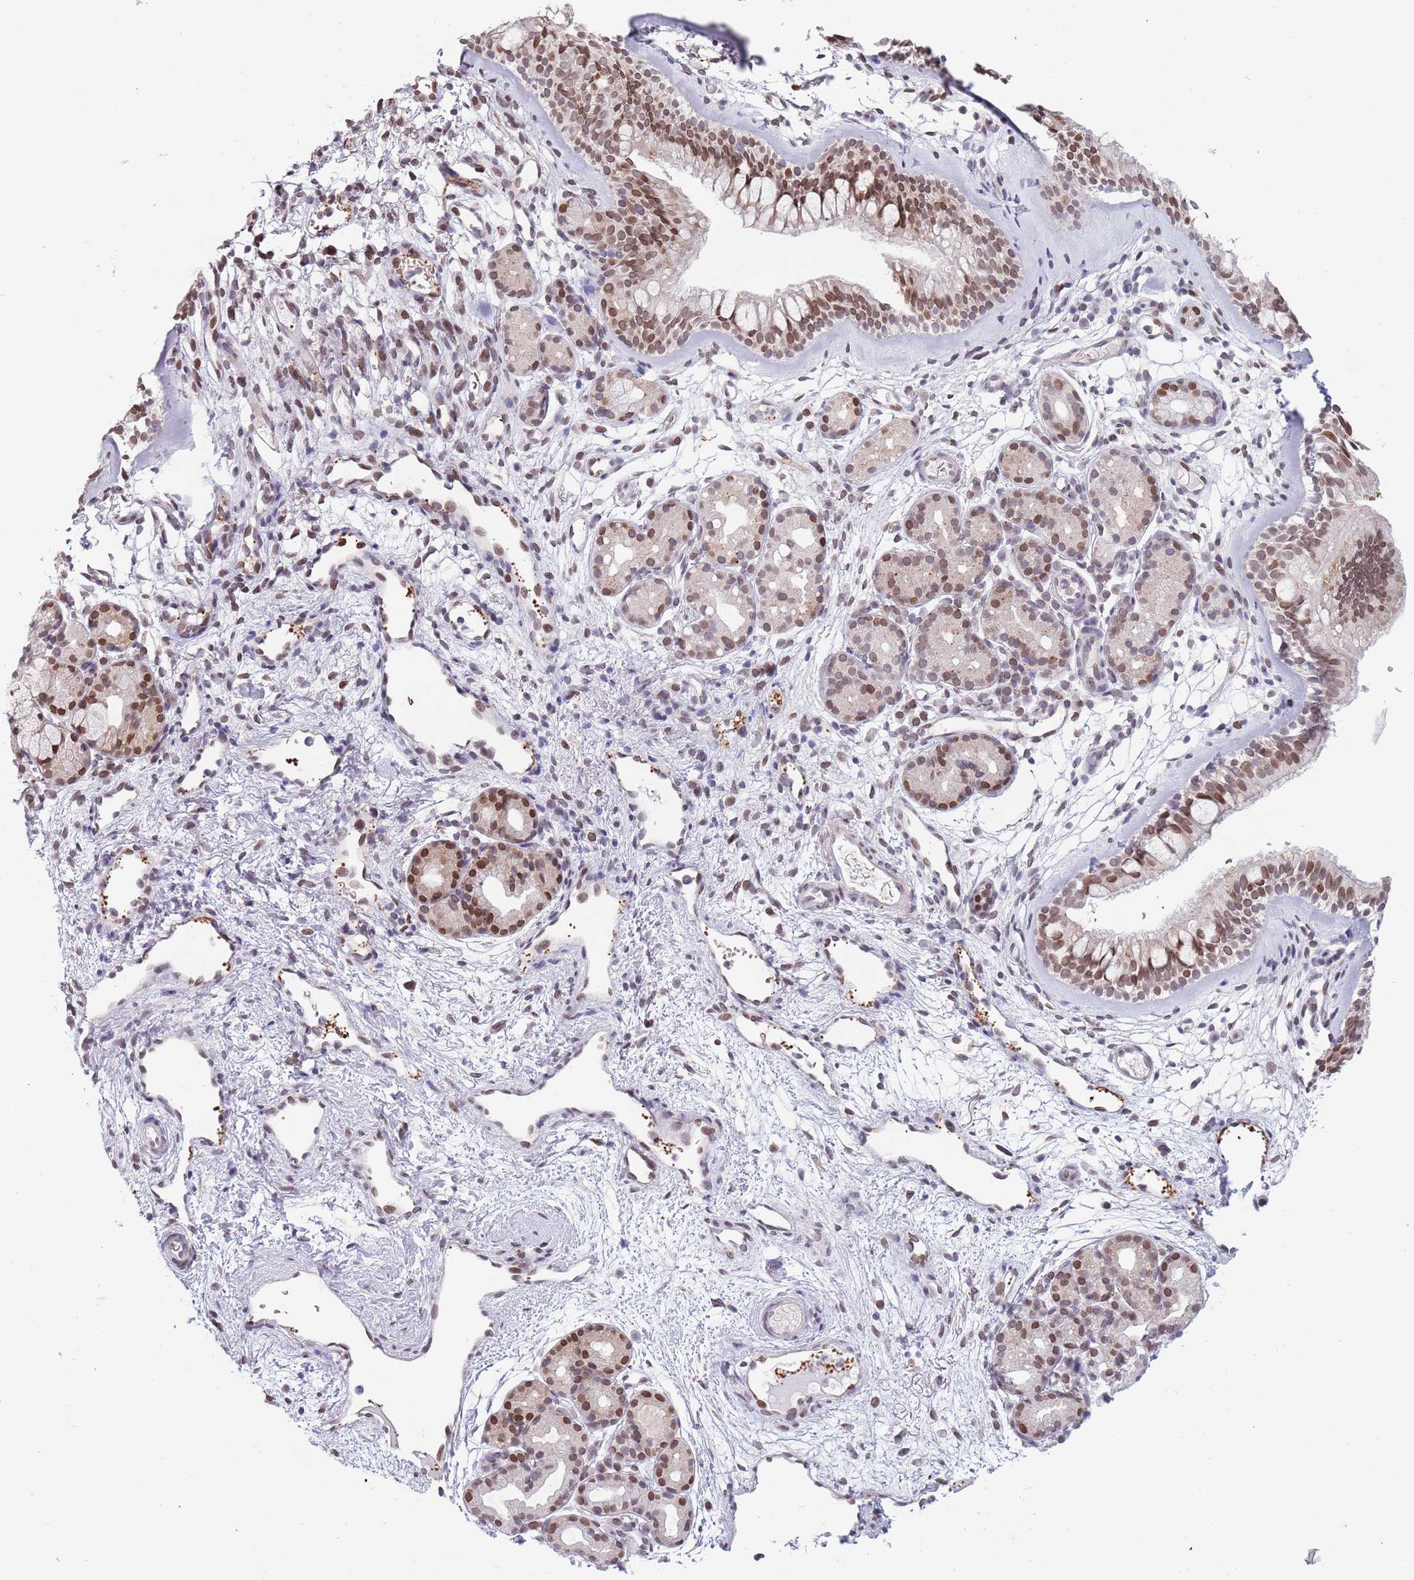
{"staining": {"intensity": "moderate", "quantity": ">75%", "location": "nuclear"}, "tissue": "nasopharynx", "cell_type": "Respiratory epithelial cells", "image_type": "normal", "snomed": [{"axis": "morphology", "description": "Normal tissue, NOS"}, {"axis": "topography", "description": "Nasopharynx"}], "caption": "The immunohistochemical stain labels moderate nuclear expression in respiratory epithelial cells of normal nasopharynx. The staining was performed using DAB (3,3'-diaminobenzidine) to visualize the protein expression in brown, while the nuclei were stained in blue with hematoxylin (Magnification: 20x).", "gene": "KLHDC2", "patient": {"sex": "female", "age": 81}}